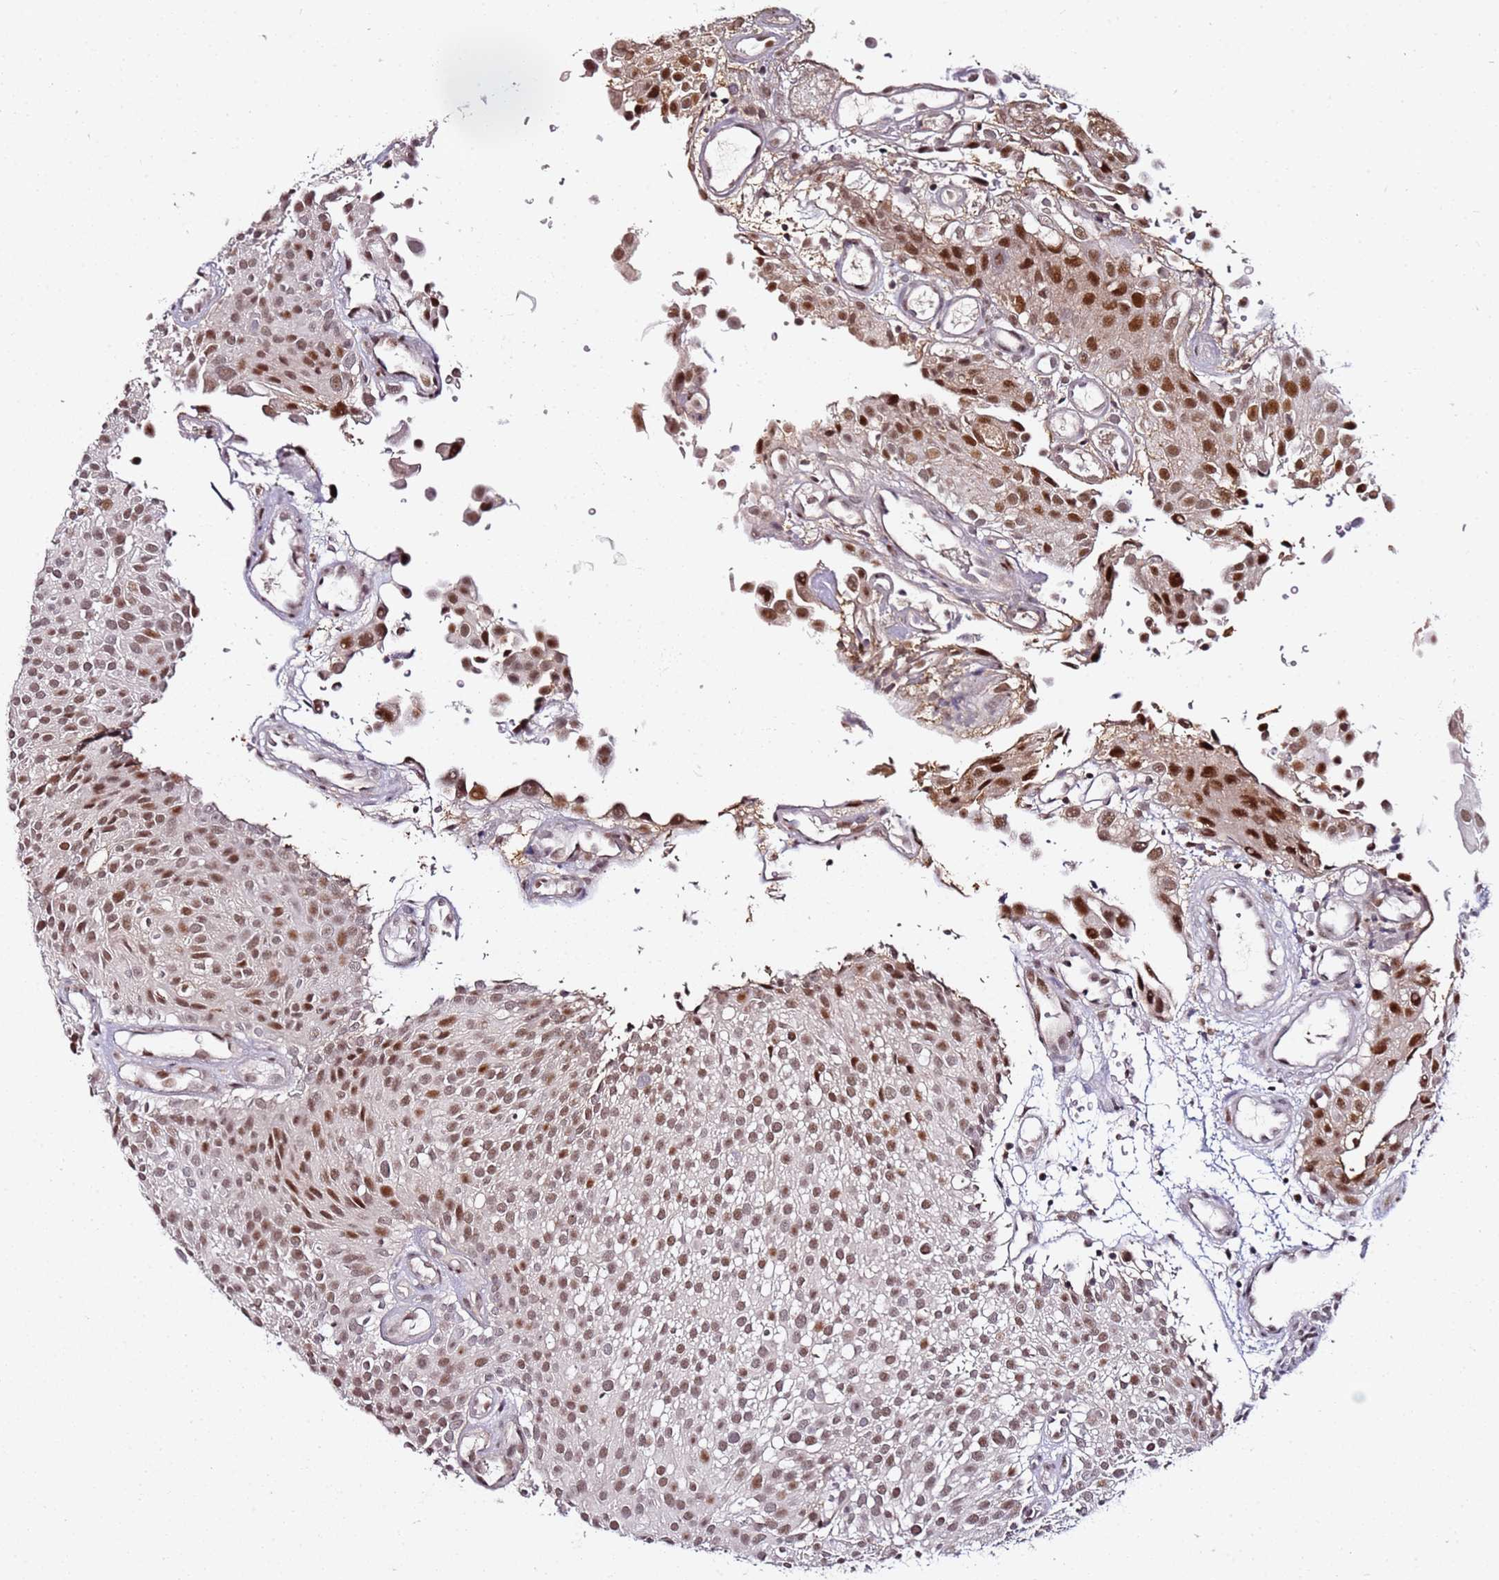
{"staining": {"intensity": "strong", "quantity": "25%-75%", "location": "nuclear"}, "tissue": "urothelial cancer", "cell_type": "Tumor cells", "image_type": "cancer", "snomed": [{"axis": "morphology", "description": "Urothelial carcinoma, Low grade"}, {"axis": "topography", "description": "Urinary bladder"}], "caption": "An immunohistochemistry (IHC) image of neoplastic tissue is shown. Protein staining in brown labels strong nuclear positivity in urothelial carcinoma (low-grade) within tumor cells. (Stains: DAB (3,3'-diaminobenzidine) in brown, nuclei in blue, Microscopy: brightfield microscopy at high magnification).", "gene": "FCF1", "patient": {"sex": "male", "age": 78}}